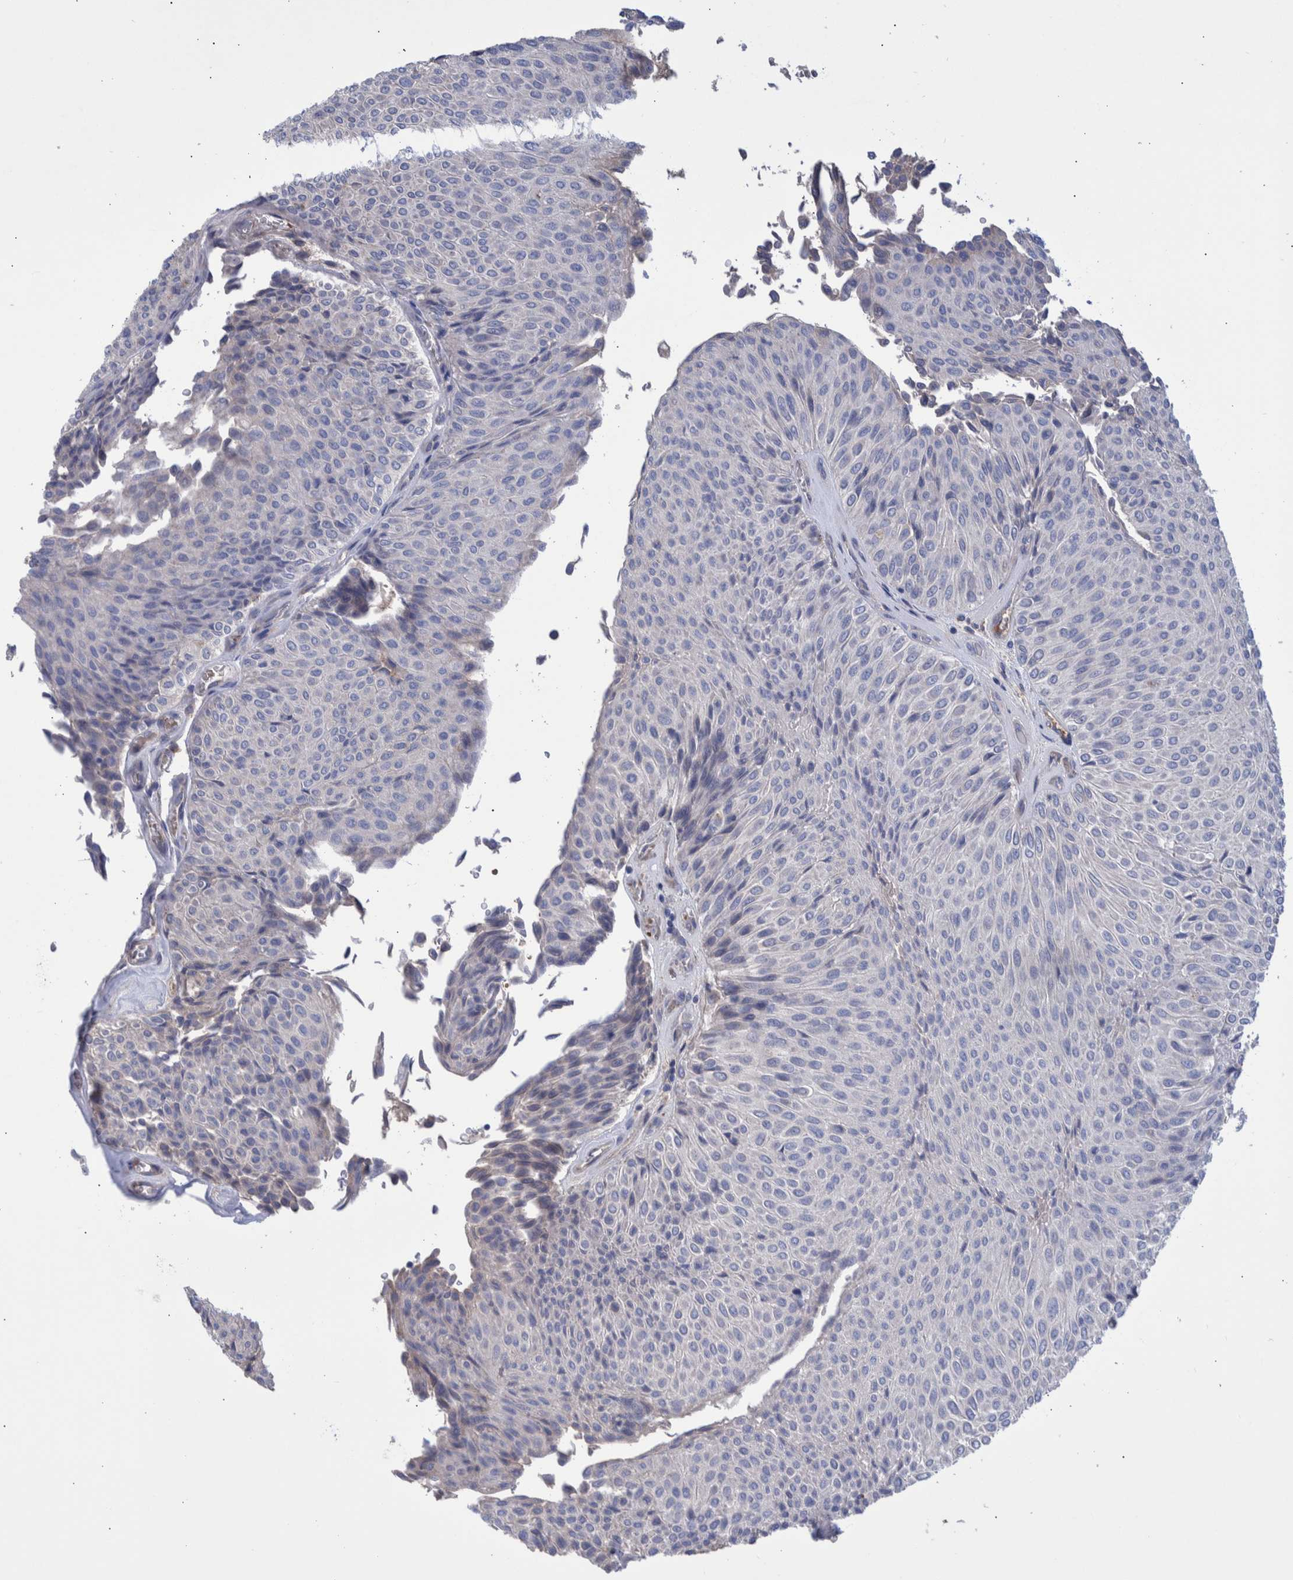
{"staining": {"intensity": "negative", "quantity": "none", "location": "none"}, "tissue": "urothelial cancer", "cell_type": "Tumor cells", "image_type": "cancer", "snomed": [{"axis": "morphology", "description": "Urothelial carcinoma, Low grade"}, {"axis": "topography", "description": "Urinary bladder"}], "caption": "High magnification brightfield microscopy of low-grade urothelial carcinoma stained with DAB (brown) and counterstained with hematoxylin (blue): tumor cells show no significant staining. Brightfield microscopy of immunohistochemistry stained with DAB (3,3'-diaminobenzidine) (brown) and hematoxylin (blue), captured at high magnification.", "gene": "DLL4", "patient": {"sex": "male", "age": 78}}